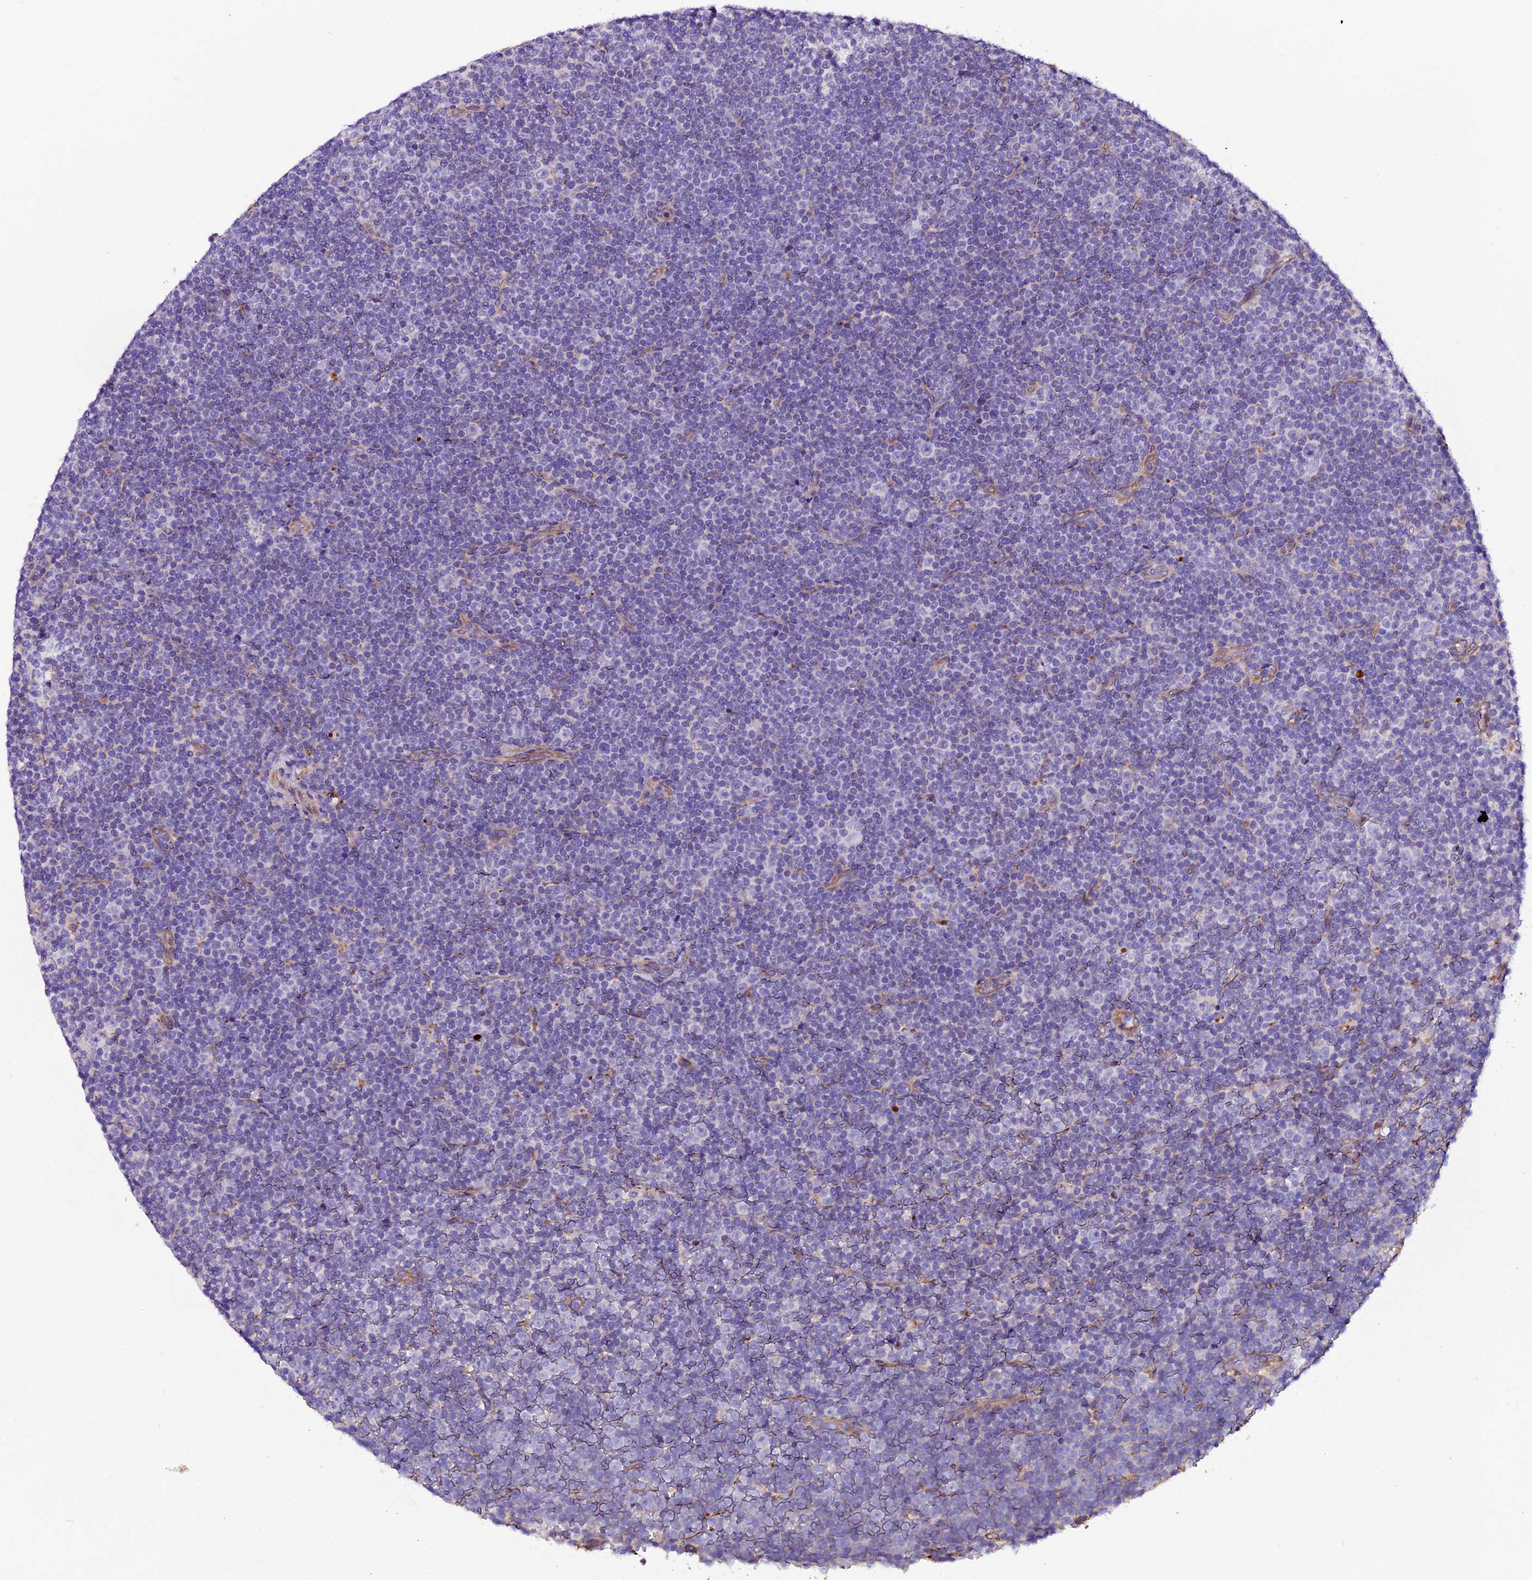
{"staining": {"intensity": "negative", "quantity": "none", "location": "none"}, "tissue": "lymphoma", "cell_type": "Tumor cells", "image_type": "cancer", "snomed": [{"axis": "morphology", "description": "Malignant lymphoma, non-Hodgkin's type, Low grade"}, {"axis": "topography", "description": "Lymph node"}], "caption": "This is a photomicrograph of immunohistochemistry staining of lymphoma, which shows no staining in tumor cells.", "gene": "CLN5", "patient": {"sex": "female", "age": 67}}